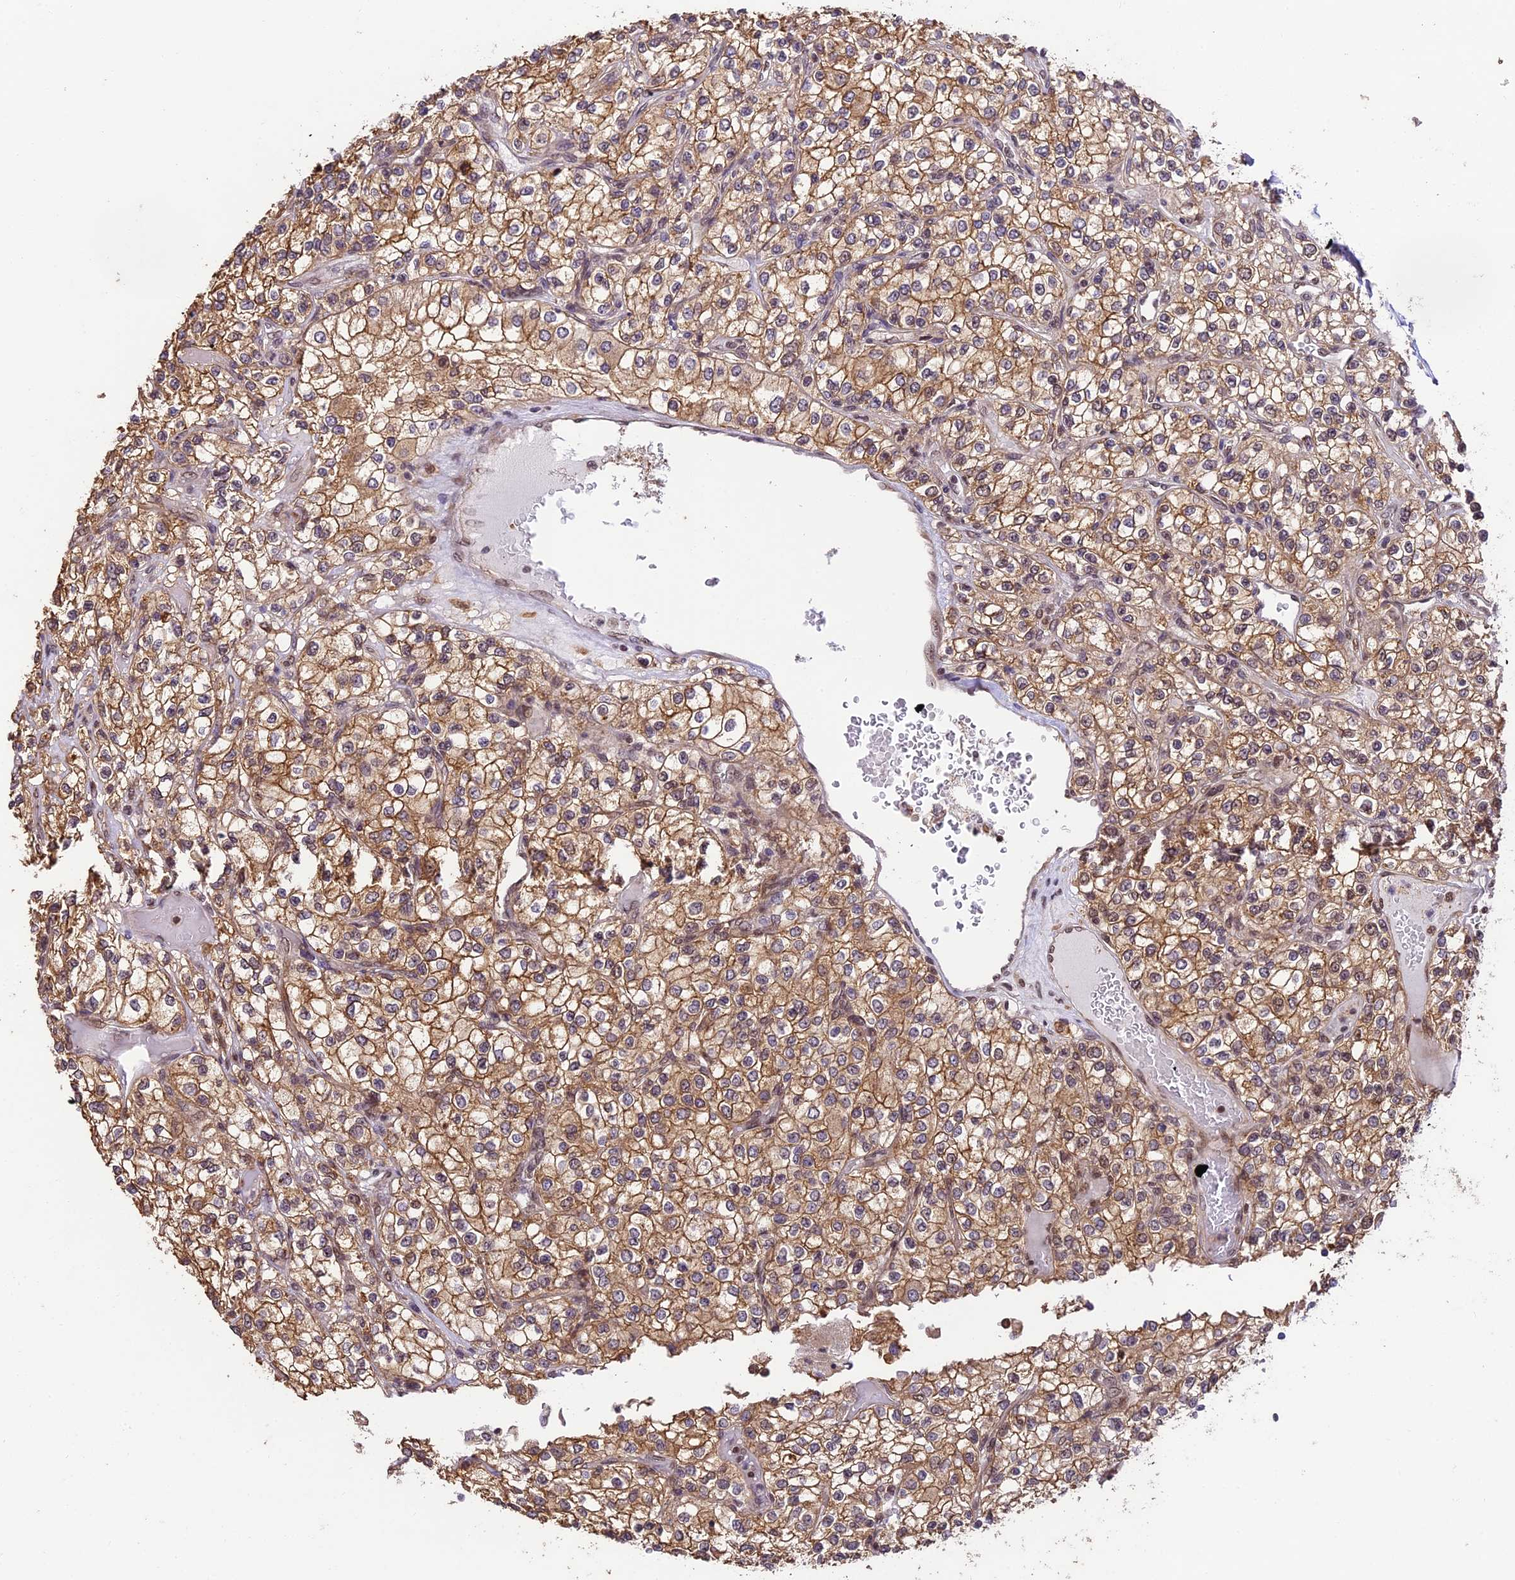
{"staining": {"intensity": "moderate", "quantity": ">75%", "location": "cytoplasmic/membranous"}, "tissue": "renal cancer", "cell_type": "Tumor cells", "image_type": "cancer", "snomed": [{"axis": "morphology", "description": "Adenocarcinoma, NOS"}, {"axis": "topography", "description": "Kidney"}], "caption": "A micrograph showing moderate cytoplasmic/membranous positivity in approximately >75% of tumor cells in renal cancer, as visualized by brown immunohistochemical staining.", "gene": "TRIM22", "patient": {"sex": "male", "age": 80}}